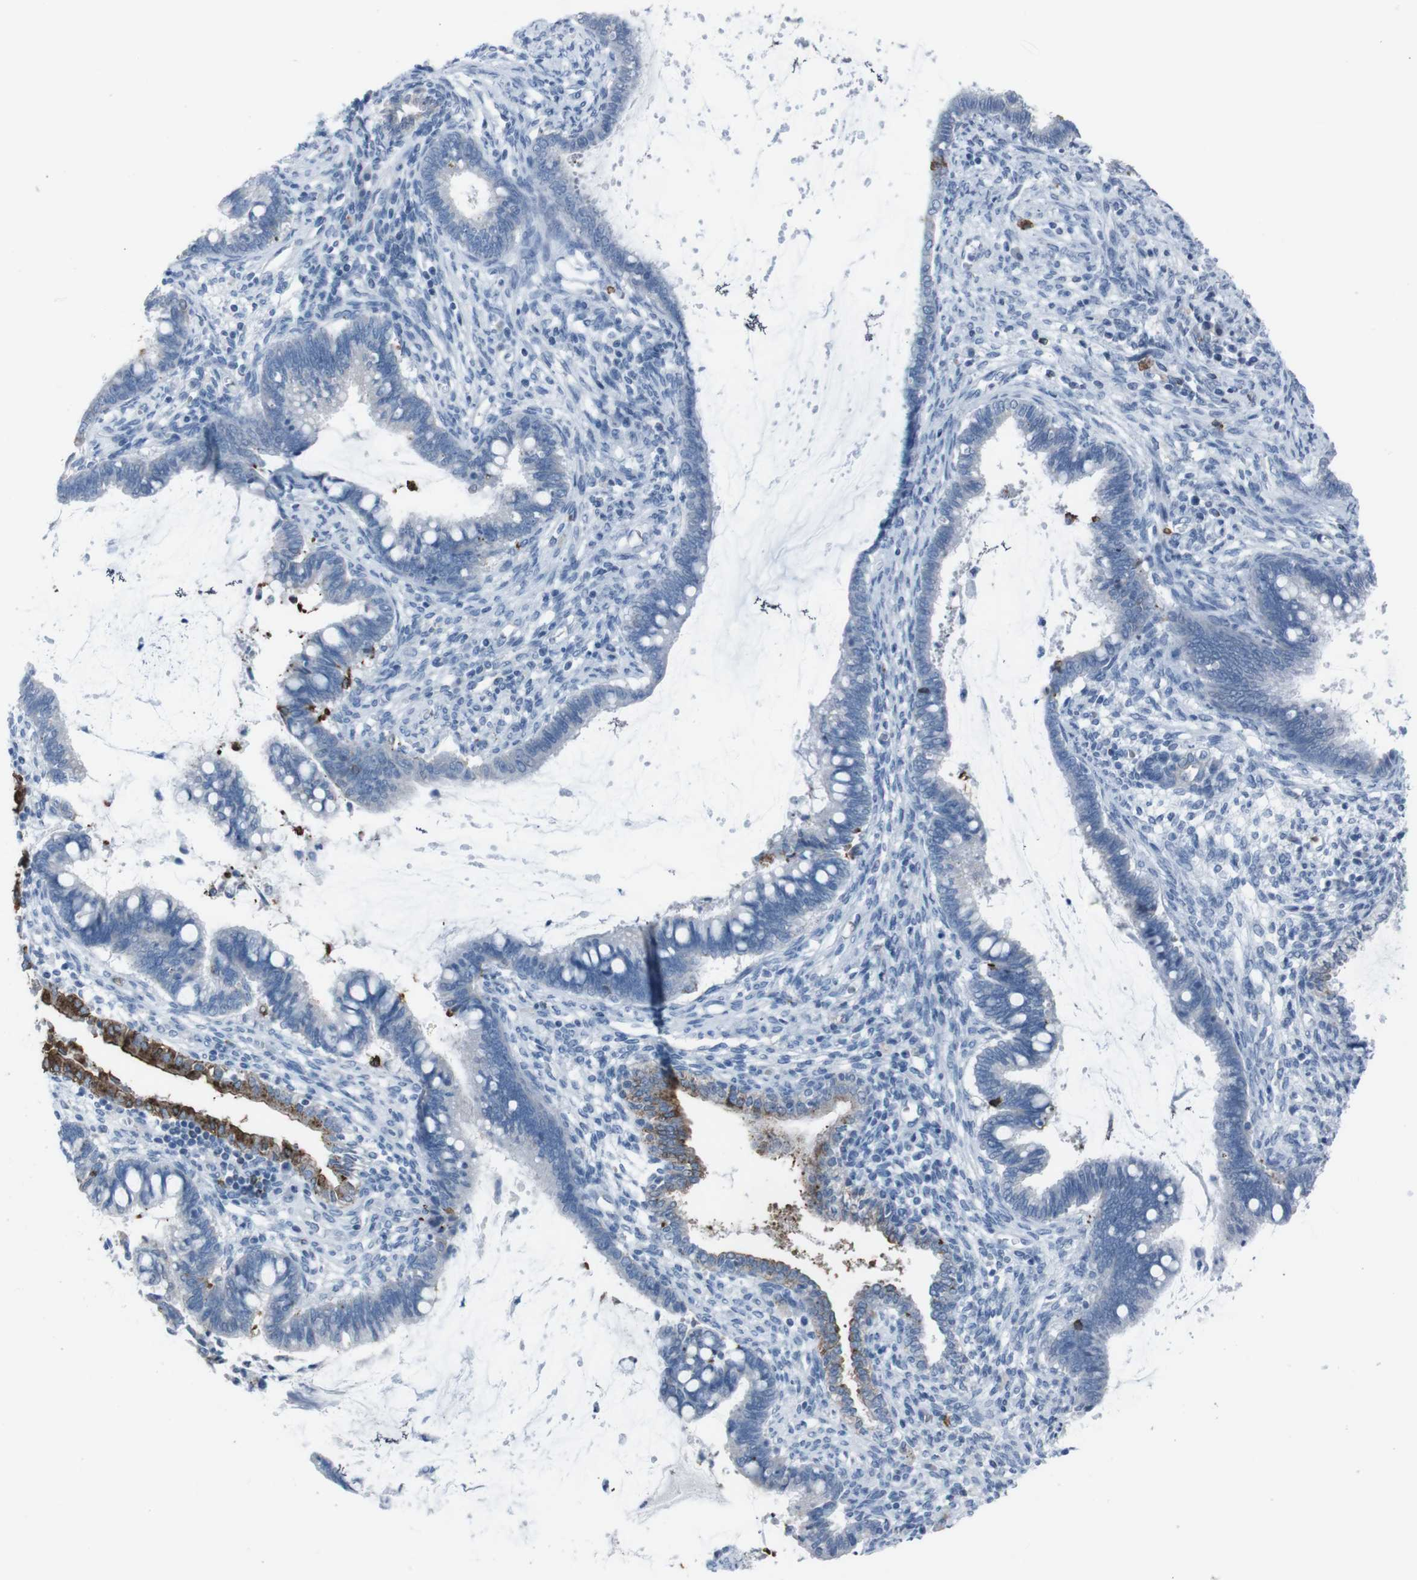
{"staining": {"intensity": "strong", "quantity": "<25%", "location": "cytoplasmic/membranous"}, "tissue": "cervical cancer", "cell_type": "Tumor cells", "image_type": "cancer", "snomed": [{"axis": "morphology", "description": "Adenocarcinoma, NOS"}, {"axis": "topography", "description": "Cervix"}], "caption": "Cervical cancer (adenocarcinoma) stained with a brown dye shows strong cytoplasmic/membranous positive positivity in about <25% of tumor cells.", "gene": "ST6GAL1", "patient": {"sex": "female", "age": 44}}